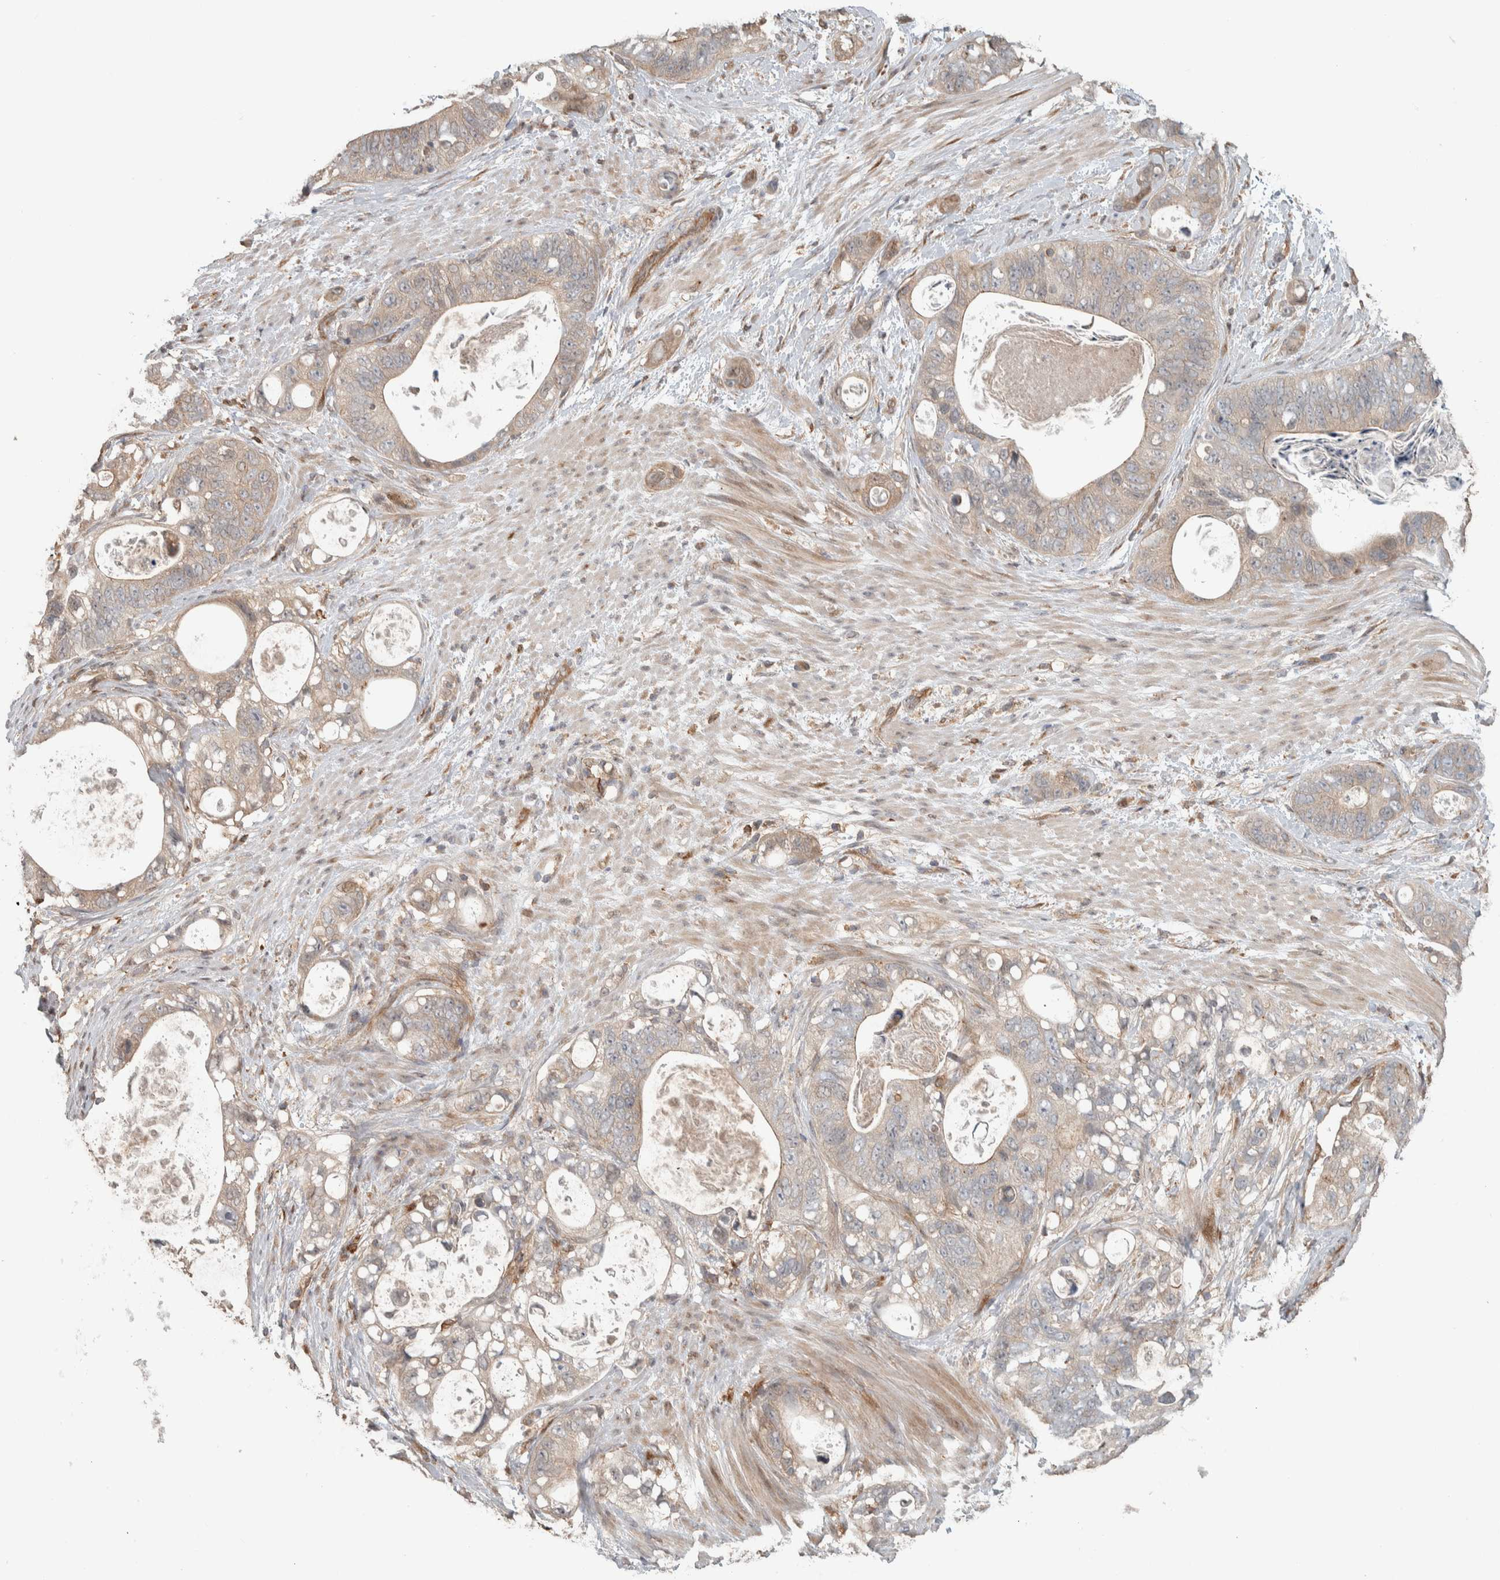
{"staining": {"intensity": "weak", "quantity": "<25%", "location": "cytoplasmic/membranous"}, "tissue": "stomach cancer", "cell_type": "Tumor cells", "image_type": "cancer", "snomed": [{"axis": "morphology", "description": "Normal tissue, NOS"}, {"axis": "morphology", "description": "Adenocarcinoma, NOS"}, {"axis": "topography", "description": "Stomach"}], "caption": "Human adenocarcinoma (stomach) stained for a protein using immunohistochemistry displays no expression in tumor cells.", "gene": "CNTROB", "patient": {"sex": "female", "age": 89}}